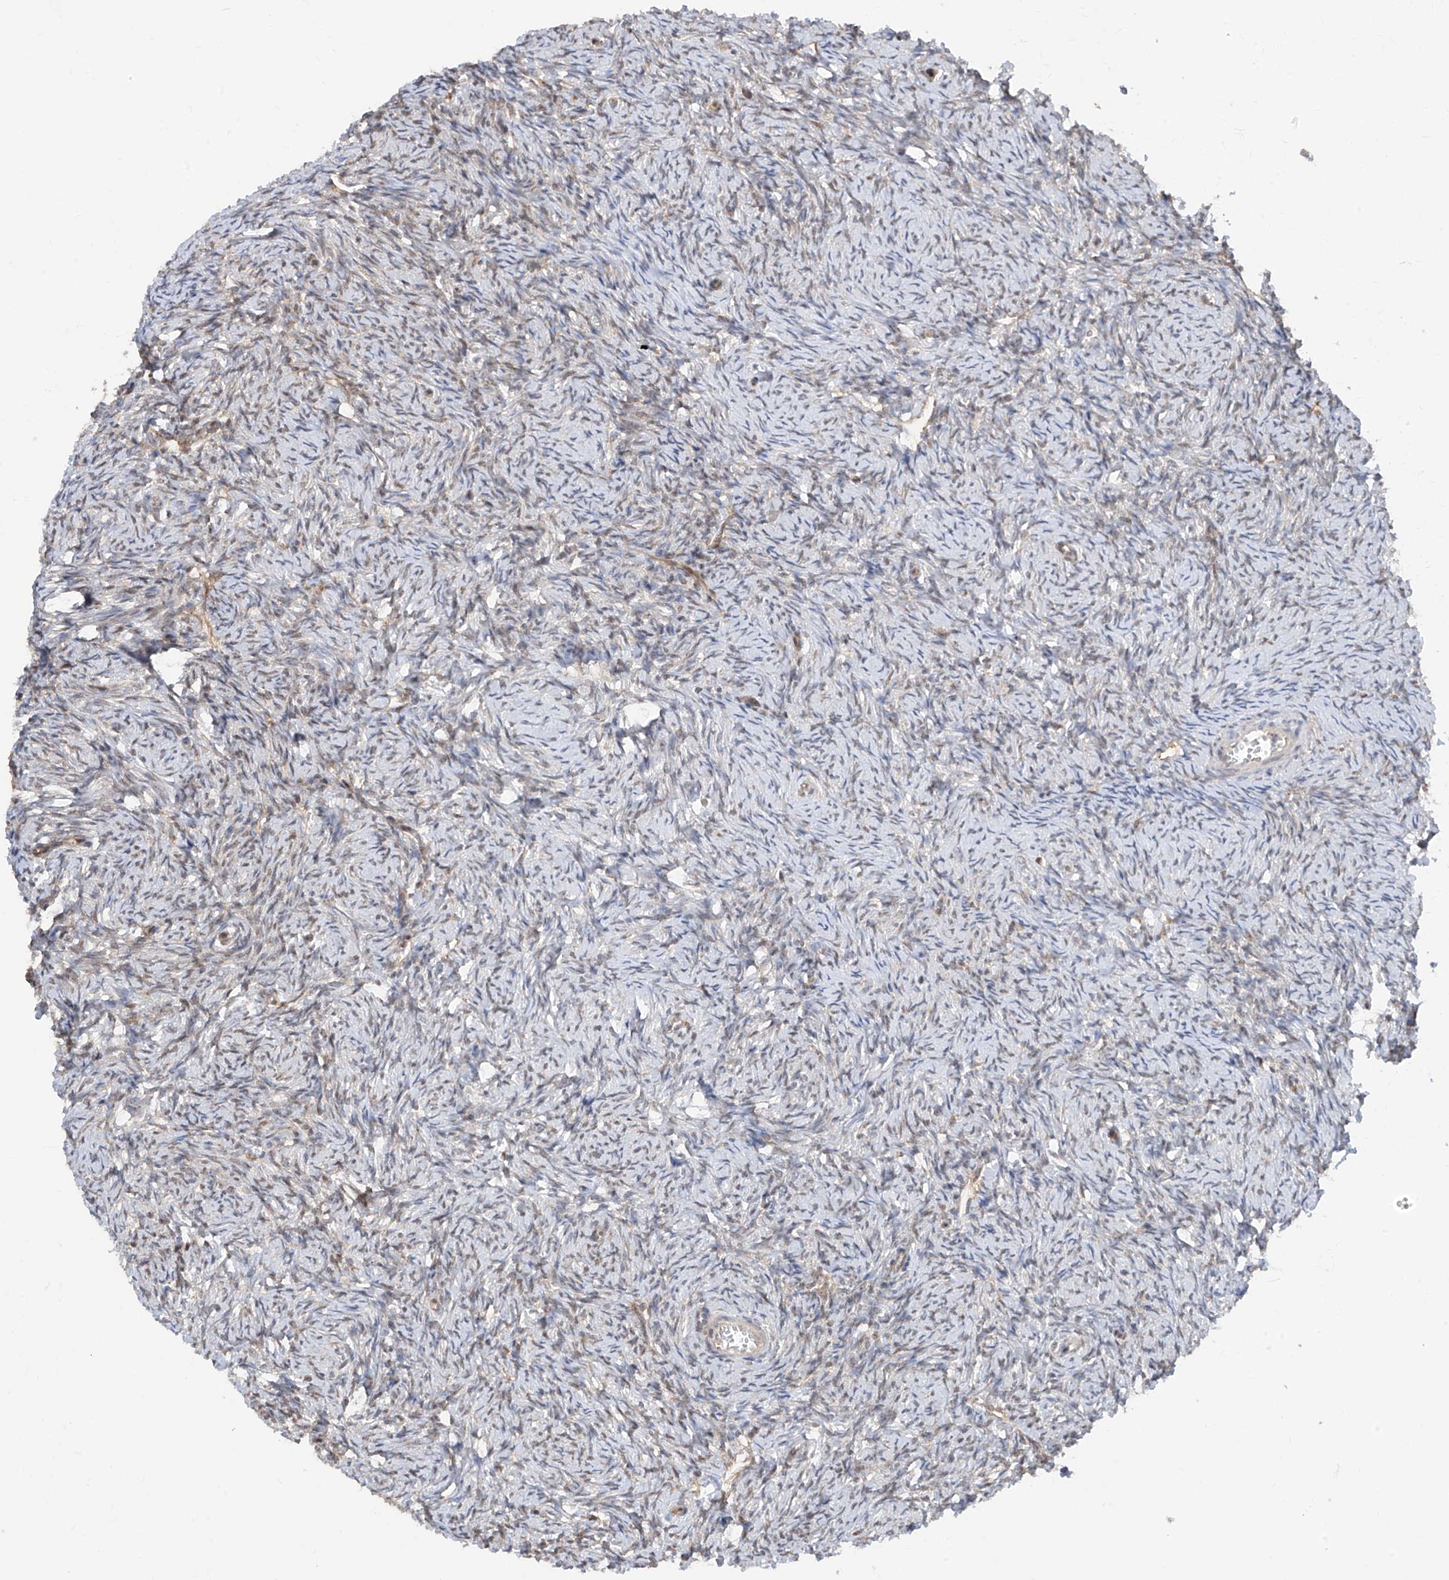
{"staining": {"intensity": "weak", "quantity": "<25%", "location": "cytoplasmic/membranous"}, "tissue": "ovary", "cell_type": "Ovarian stroma cells", "image_type": "normal", "snomed": [{"axis": "morphology", "description": "Normal tissue, NOS"}, {"axis": "morphology", "description": "Cyst, NOS"}, {"axis": "topography", "description": "Ovary"}], "caption": "High magnification brightfield microscopy of unremarkable ovary stained with DAB (brown) and counterstained with hematoxylin (blue): ovarian stroma cells show no significant positivity. Nuclei are stained in blue.", "gene": "TTC38", "patient": {"sex": "female", "age": 33}}